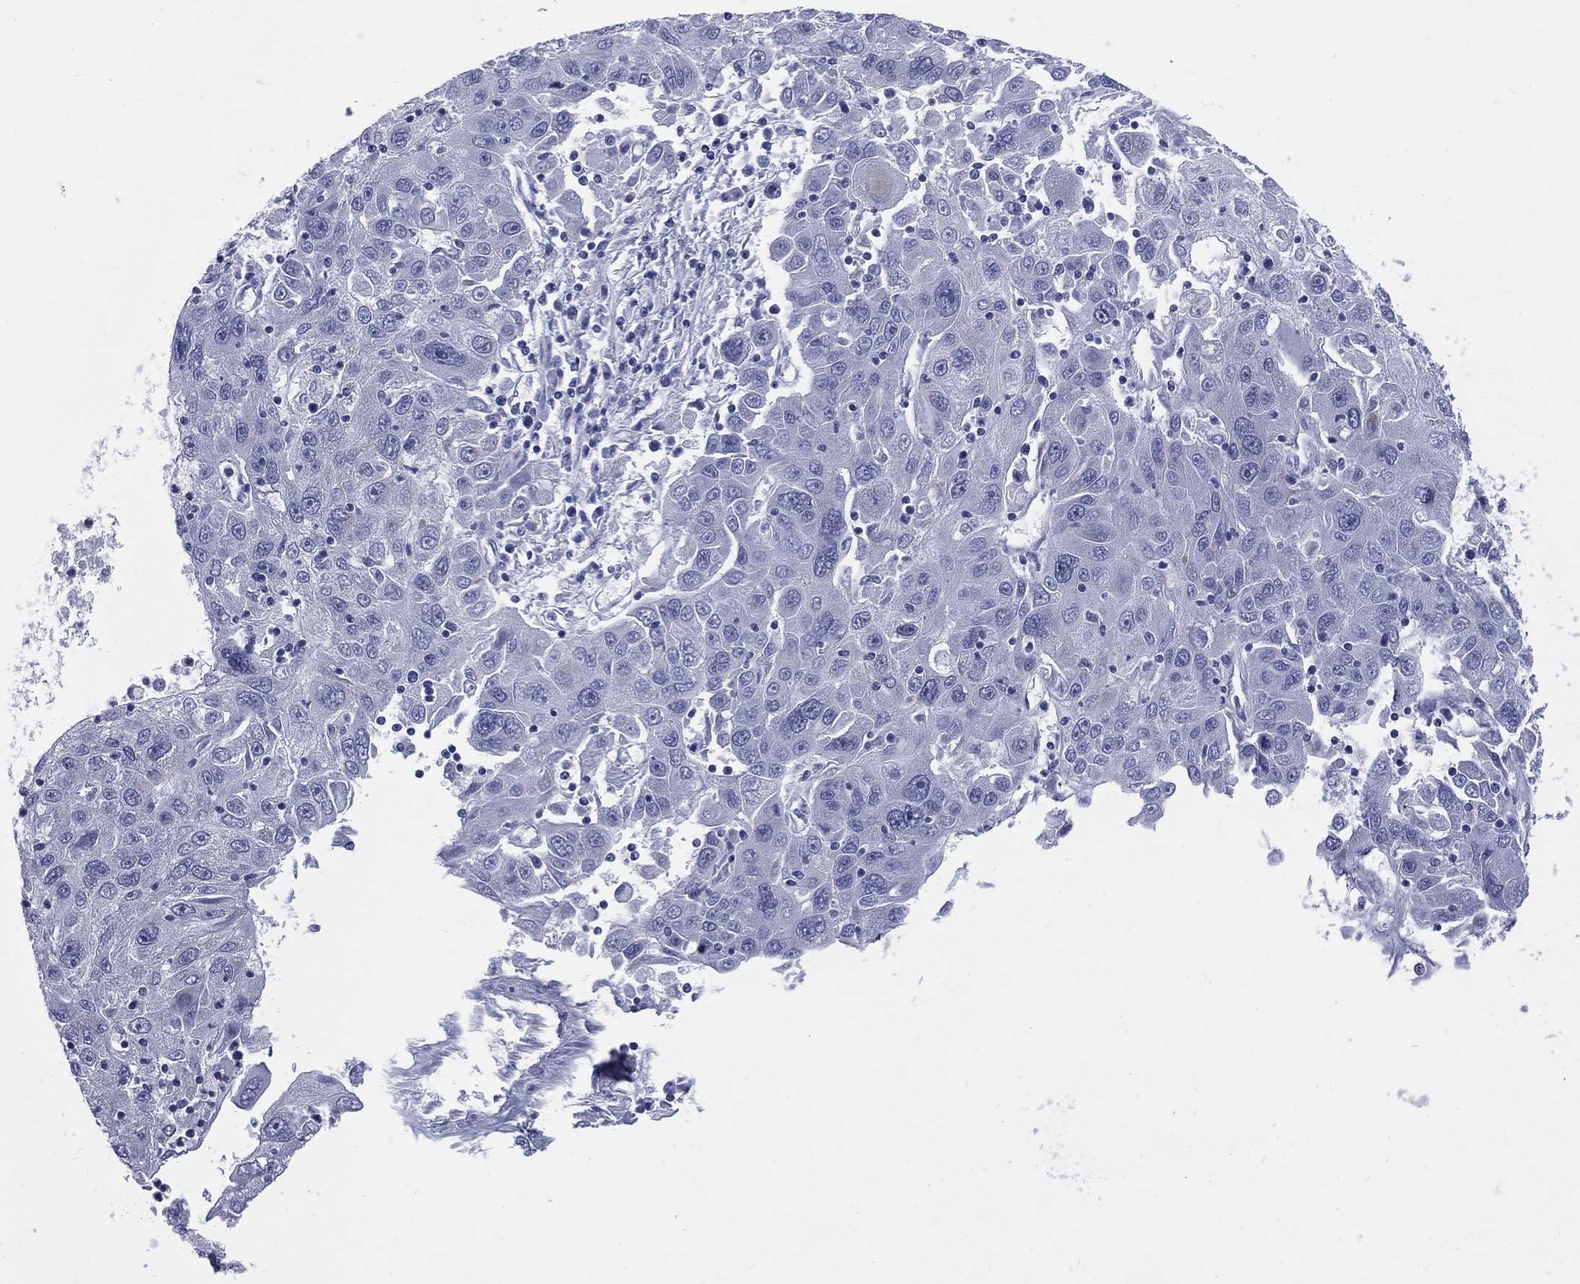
{"staining": {"intensity": "negative", "quantity": "none", "location": "none"}, "tissue": "stomach cancer", "cell_type": "Tumor cells", "image_type": "cancer", "snomed": [{"axis": "morphology", "description": "Adenocarcinoma, NOS"}, {"axis": "topography", "description": "Stomach"}], "caption": "The micrograph exhibits no significant staining in tumor cells of stomach adenocarcinoma.", "gene": "MLLT10", "patient": {"sex": "male", "age": 56}}